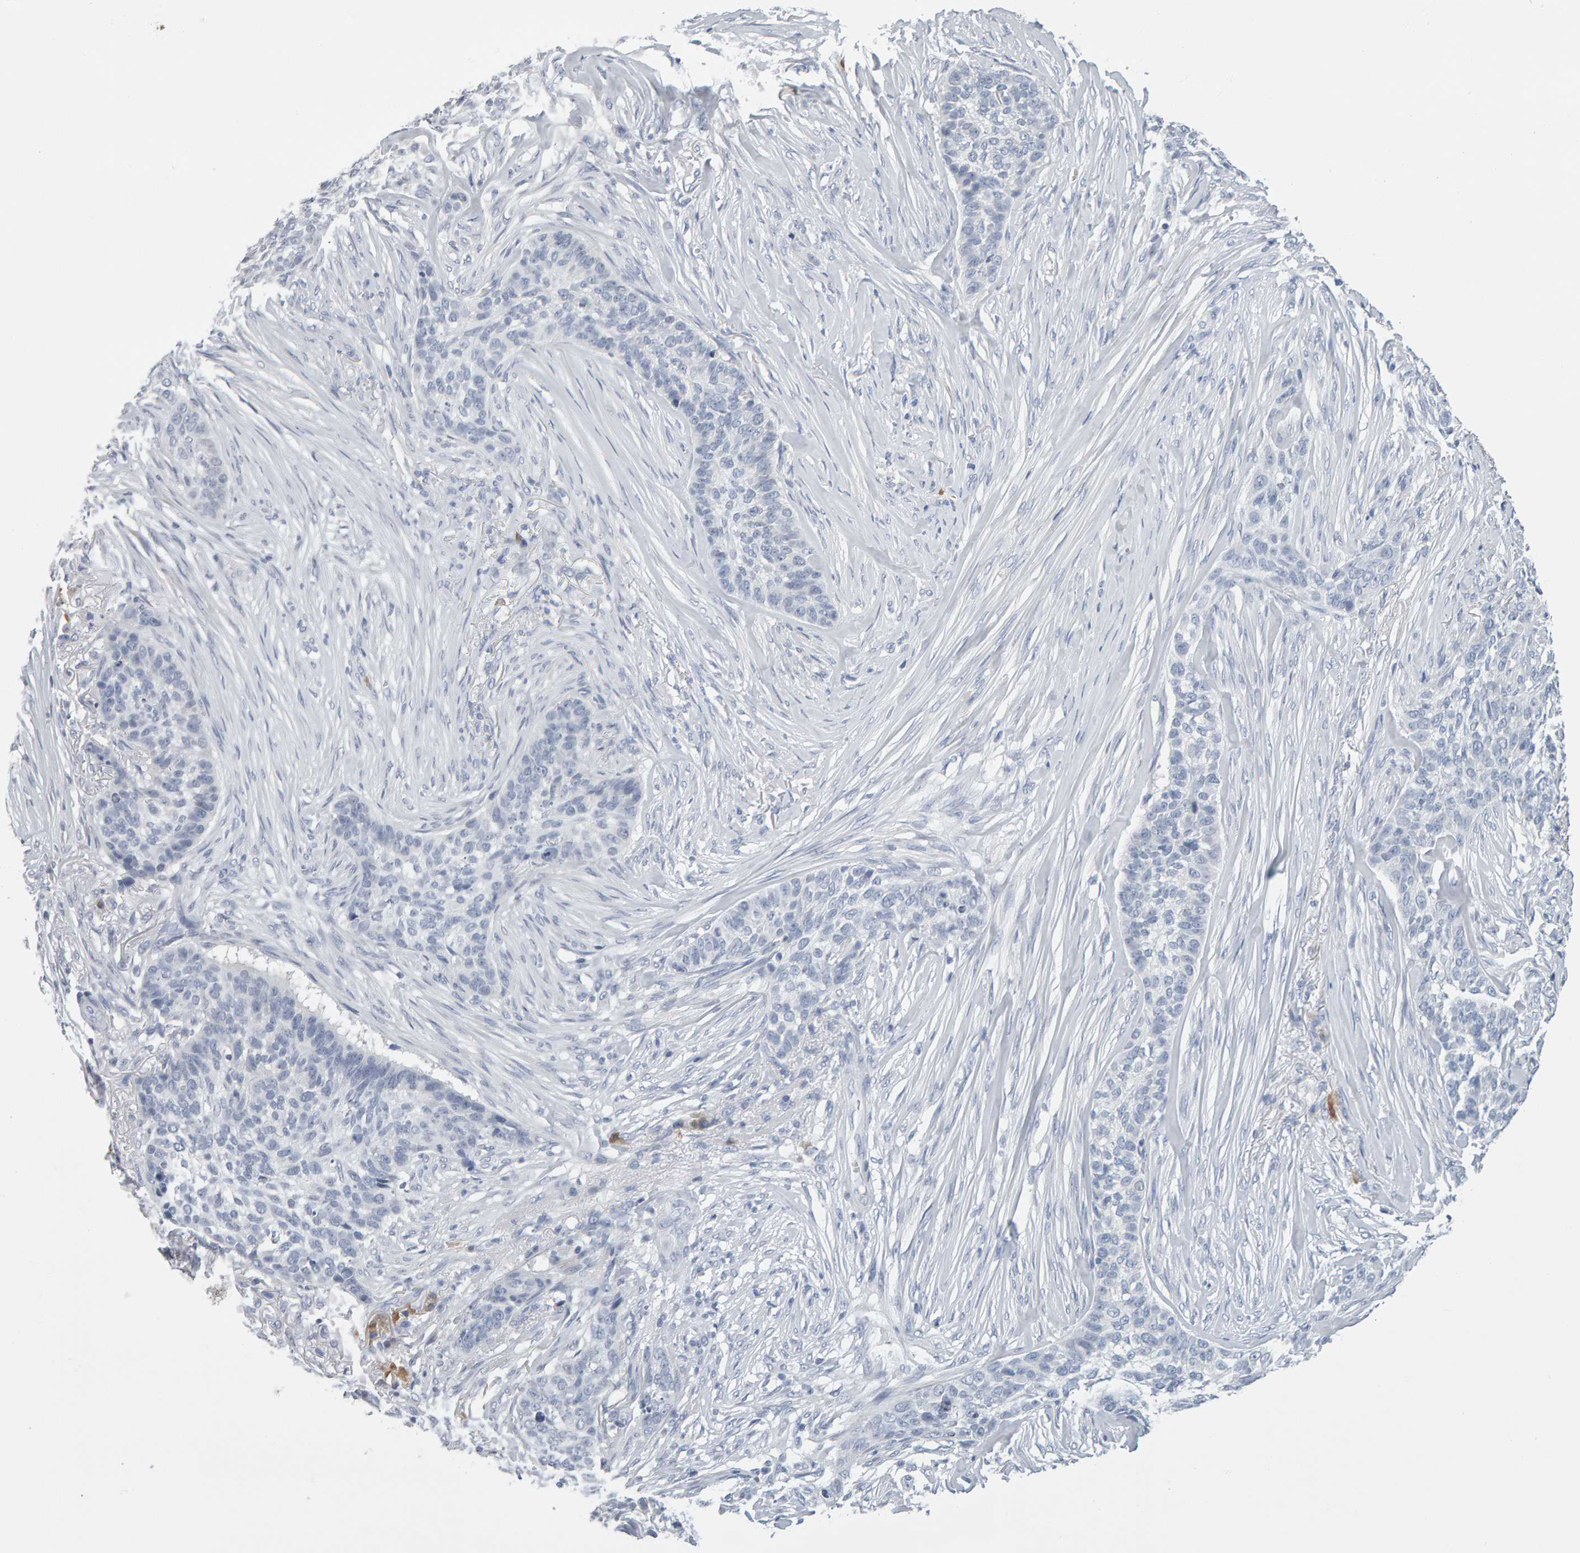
{"staining": {"intensity": "negative", "quantity": "none", "location": "none"}, "tissue": "skin cancer", "cell_type": "Tumor cells", "image_type": "cancer", "snomed": [{"axis": "morphology", "description": "Basal cell carcinoma"}, {"axis": "topography", "description": "Skin"}], "caption": "The image displays no significant expression in tumor cells of skin basal cell carcinoma.", "gene": "CTH", "patient": {"sex": "male", "age": 85}}